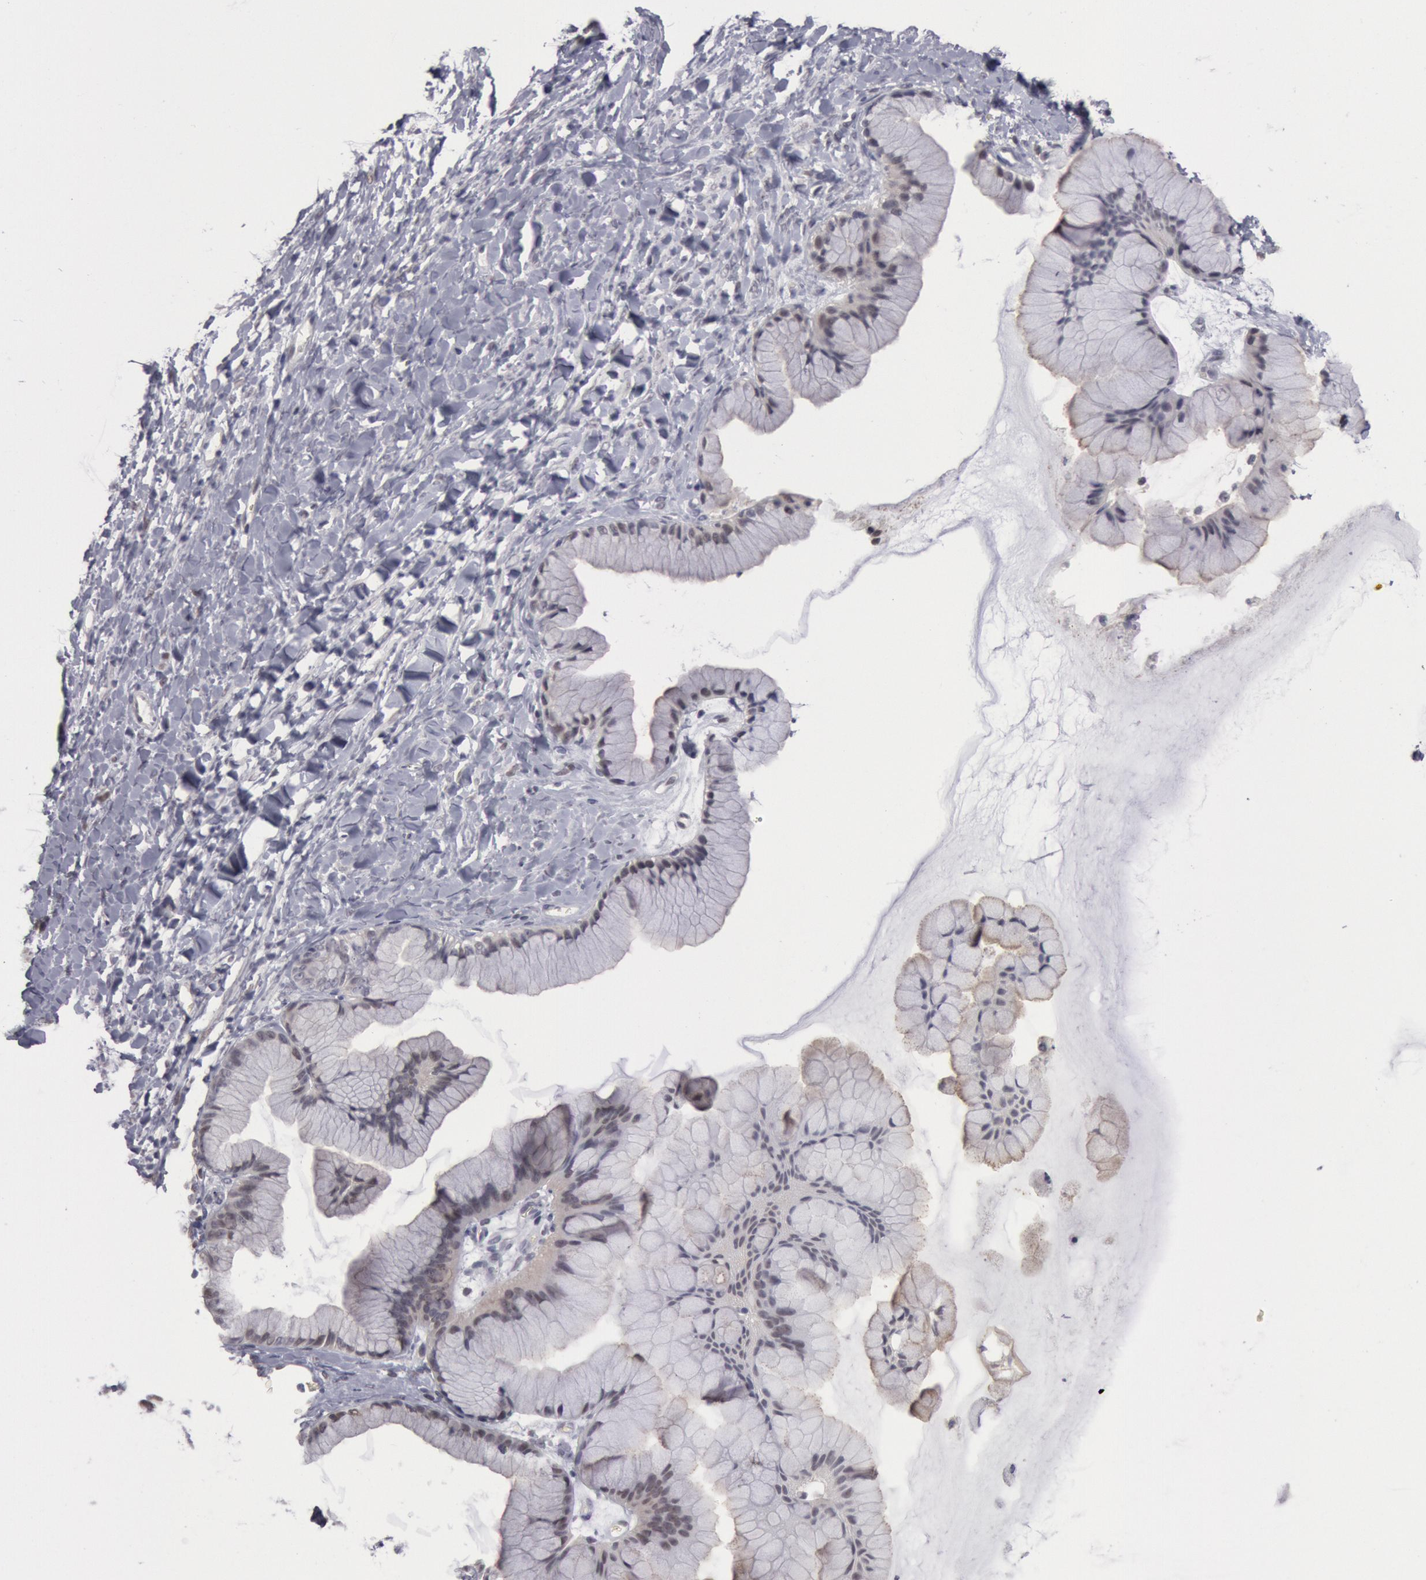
{"staining": {"intensity": "moderate", "quantity": "25%-75%", "location": "cytoplasmic/membranous"}, "tissue": "ovarian cancer", "cell_type": "Tumor cells", "image_type": "cancer", "snomed": [{"axis": "morphology", "description": "Cystadenocarcinoma, mucinous, NOS"}, {"axis": "topography", "description": "Ovary"}], "caption": "Ovarian cancer stained for a protein reveals moderate cytoplasmic/membranous positivity in tumor cells. Nuclei are stained in blue.", "gene": "JOSD1", "patient": {"sex": "female", "age": 41}}